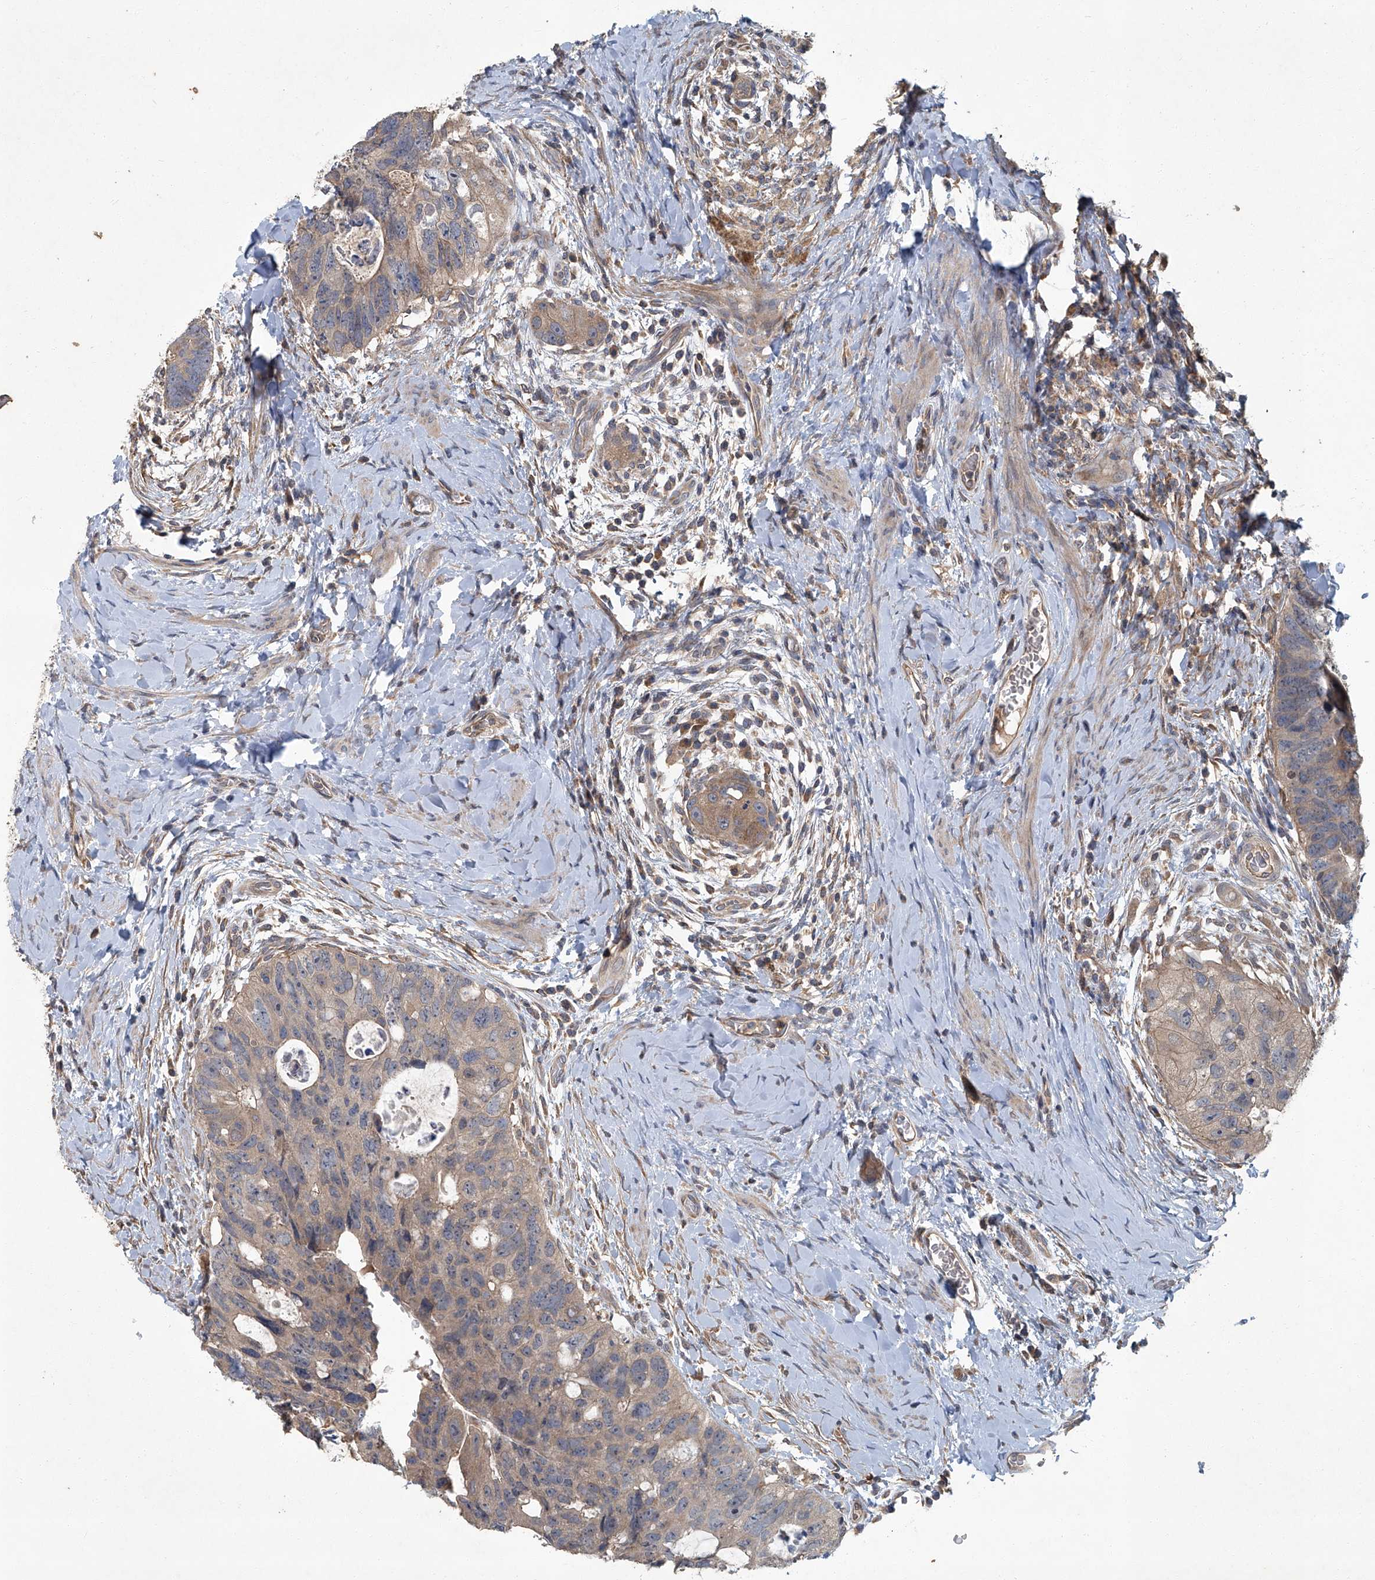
{"staining": {"intensity": "weak", "quantity": "25%-75%", "location": "cytoplasmic/membranous"}, "tissue": "colorectal cancer", "cell_type": "Tumor cells", "image_type": "cancer", "snomed": [{"axis": "morphology", "description": "Adenocarcinoma, NOS"}, {"axis": "topography", "description": "Rectum"}], "caption": "Immunohistochemical staining of adenocarcinoma (colorectal) shows low levels of weak cytoplasmic/membranous protein staining in approximately 25%-75% of tumor cells.", "gene": "ANKRD34A", "patient": {"sex": "male", "age": 59}}